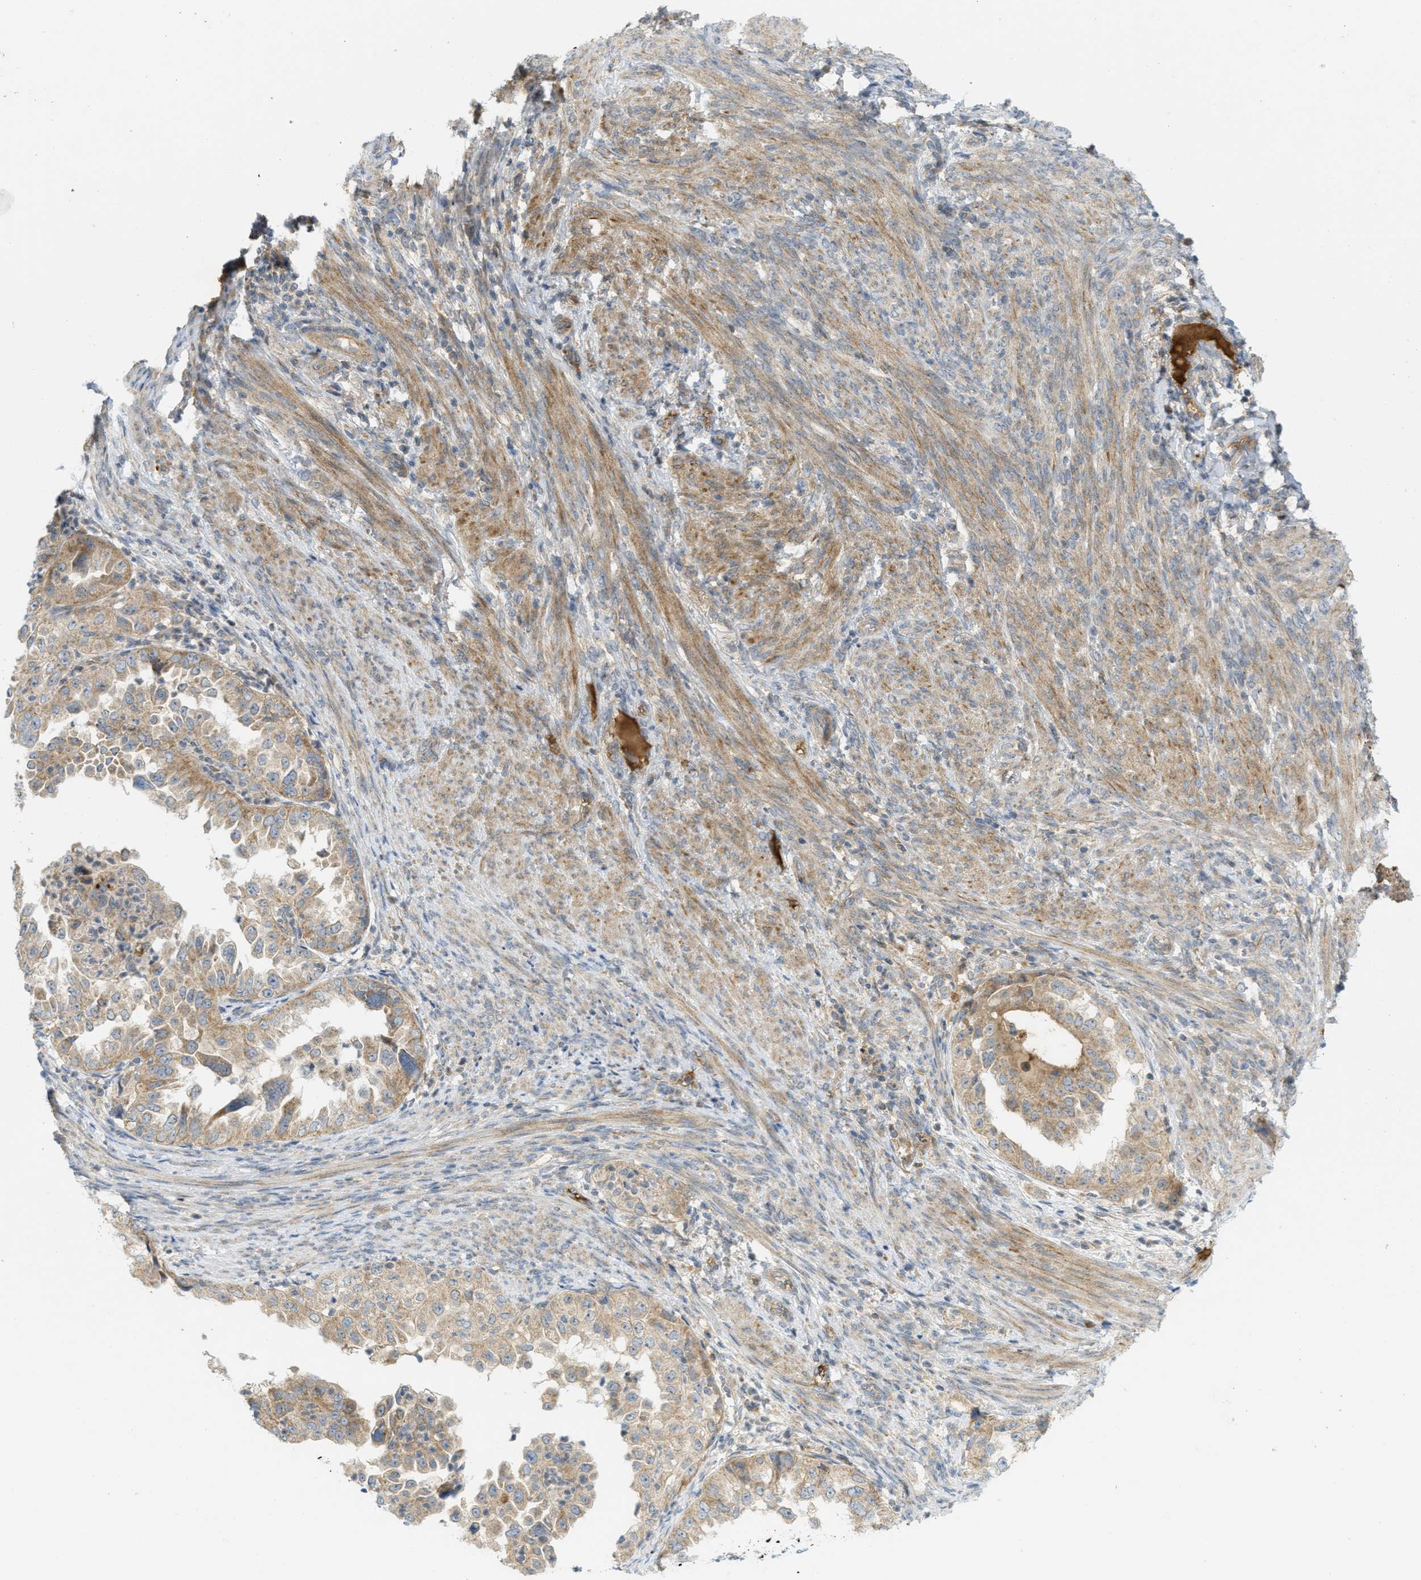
{"staining": {"intensity": "weak", "quantity": ">75%", "location": "cytoplasmic/membranous"}, "tissue": "endometrial cancer", "cell_type": "Tumor cells", "image_type": "cancer", "snomed": [{"axis": "morphology", "description": "Adenocarcinoma, NOS"}, {"axis": "topography", "description": "Endometrium"}], "caption": "There is low levels of weak cytoplasmic/membranous staining in tumor cells of adenocarcinoma (endometrial), as demonstrated by immunohistochemical staining (brown color).", "gene": "PROC", "patient": {"sex": "female", "age": 85}}